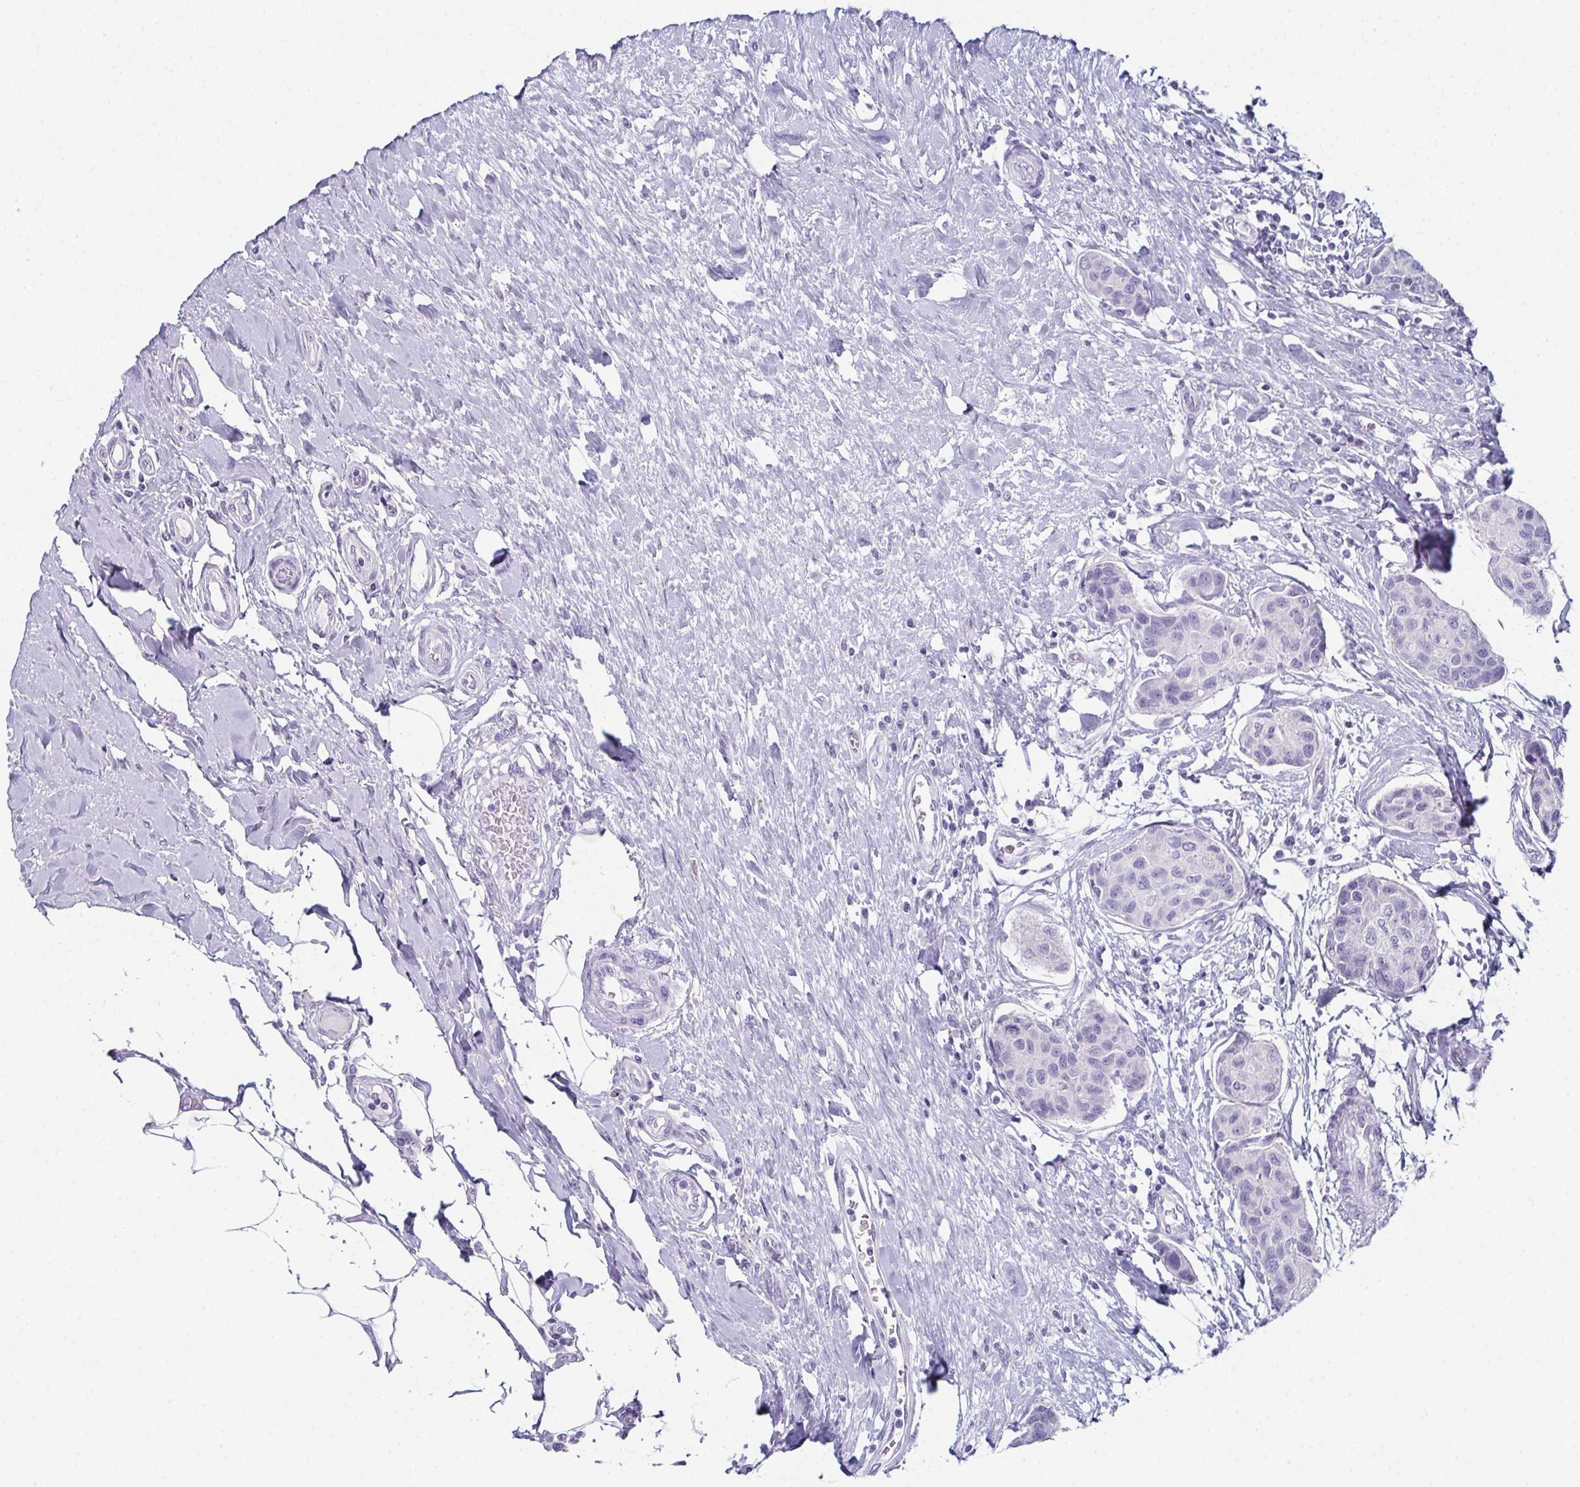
{"staining": {"intensity": "negative", "quantity": "none", "location": "none"}, "tissue": "breast cancer", "cell_type": "Tumor cells", "image_type": "cancer", "snomed": [{"axis": "morphology", "description": "Duct carcinoma"}, {"axis": "topography", "description": "Breast"}], "caption": "Immunohistochemical staining of human intraductal carcinoma (breast) demonstrates no significant staining in tumor cells.", "gene": "ENKUR", "patient": {"sex": "female", "age": 80}}